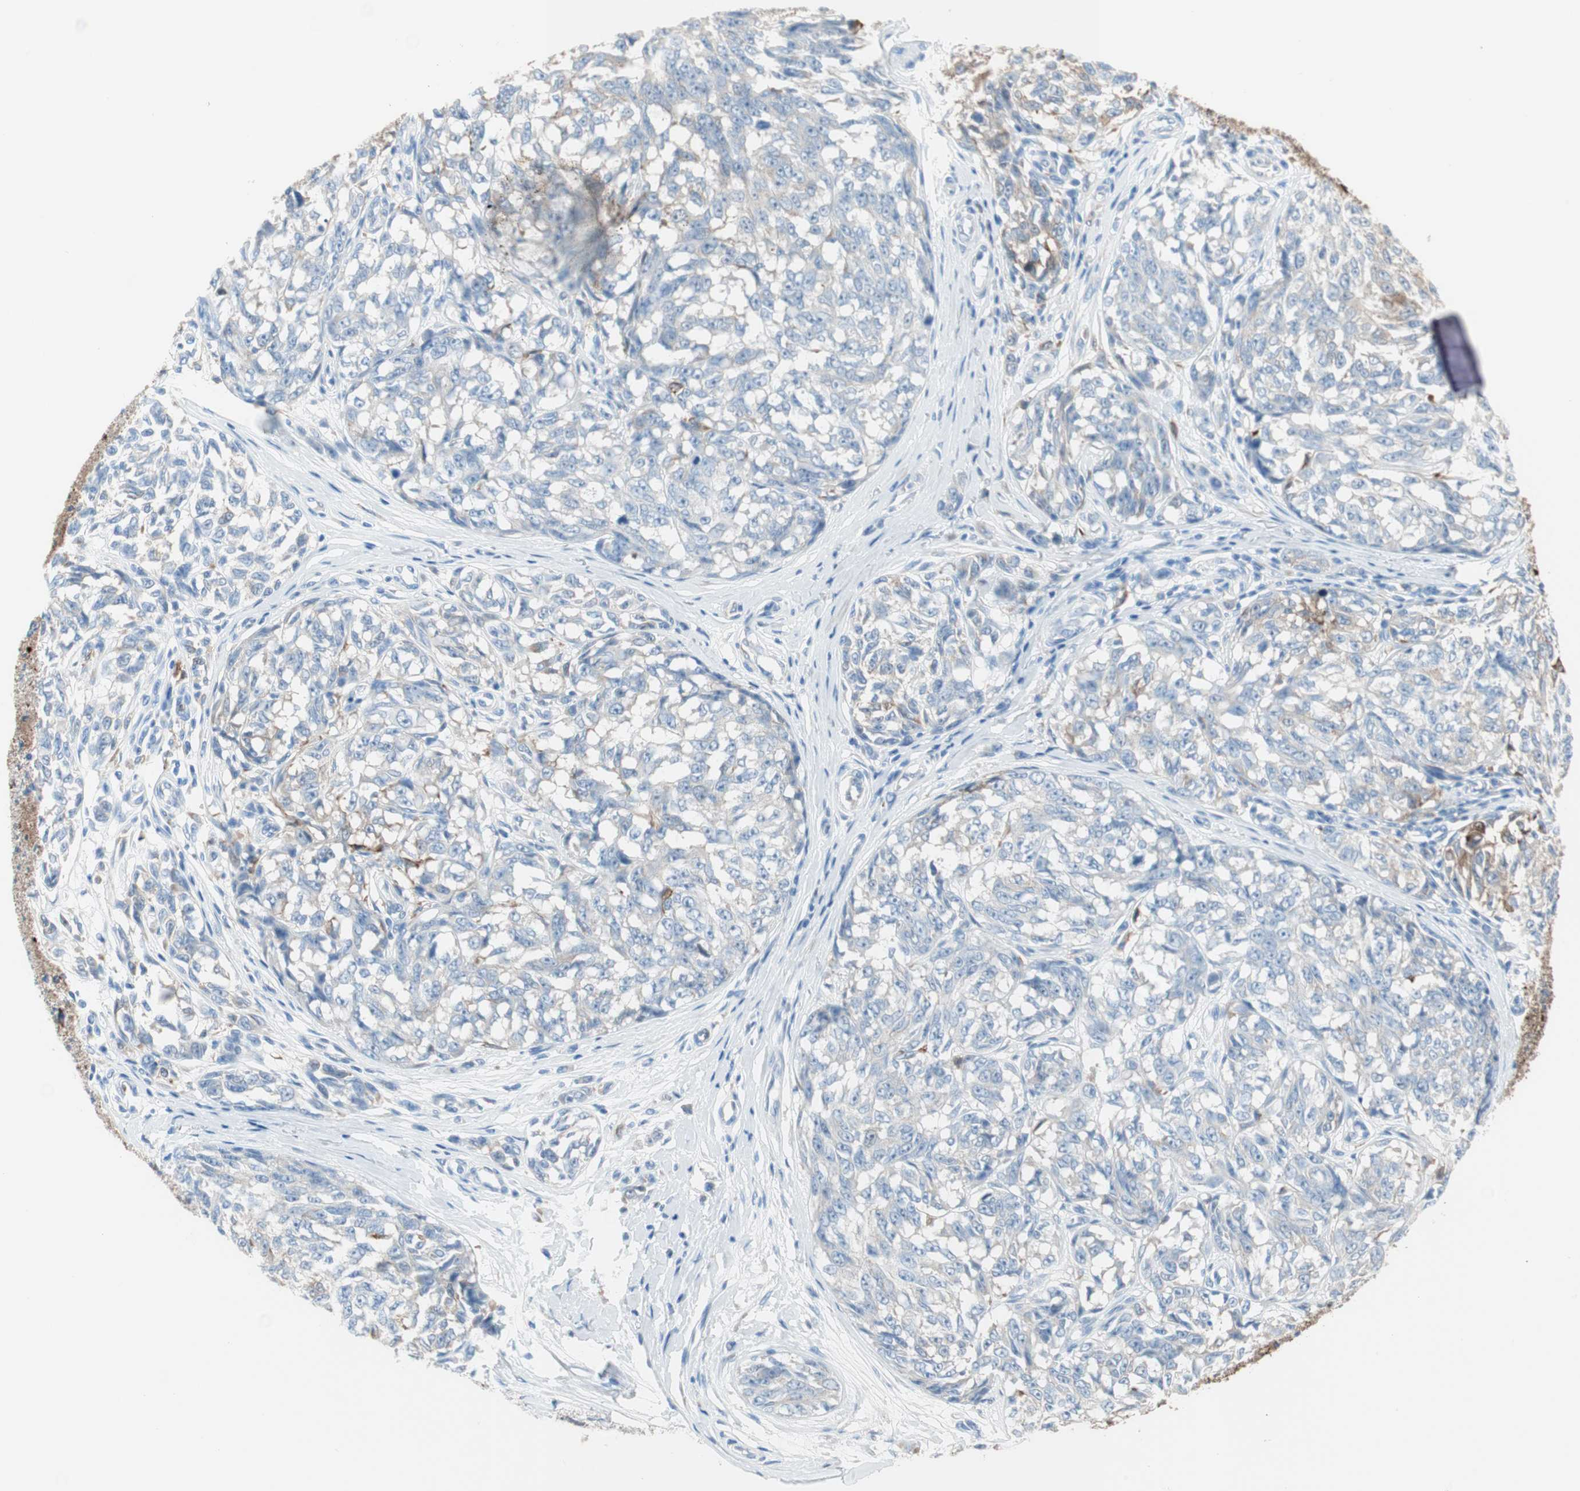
{"staining": {"intensity": "weak", "quantity": "<25%", "location": "cytoplasmic/membranous"}, "tissue": "melanoma", "cell_type": "Tumor cells", "image_type": "cancer", "snomed": [{"axis": "morphology", "description": "Malignant melanoma, NOS"}, {"axis": "topography", "description": "Skin"}], "caption": "Immunohistochemistry photomicrograph of neoplastic tissue: melanoma stained with DAB shows no significant protein positivity in tumor cells.", "gene": "GLUL", "patient": {"sex": "female", "age": 64}}